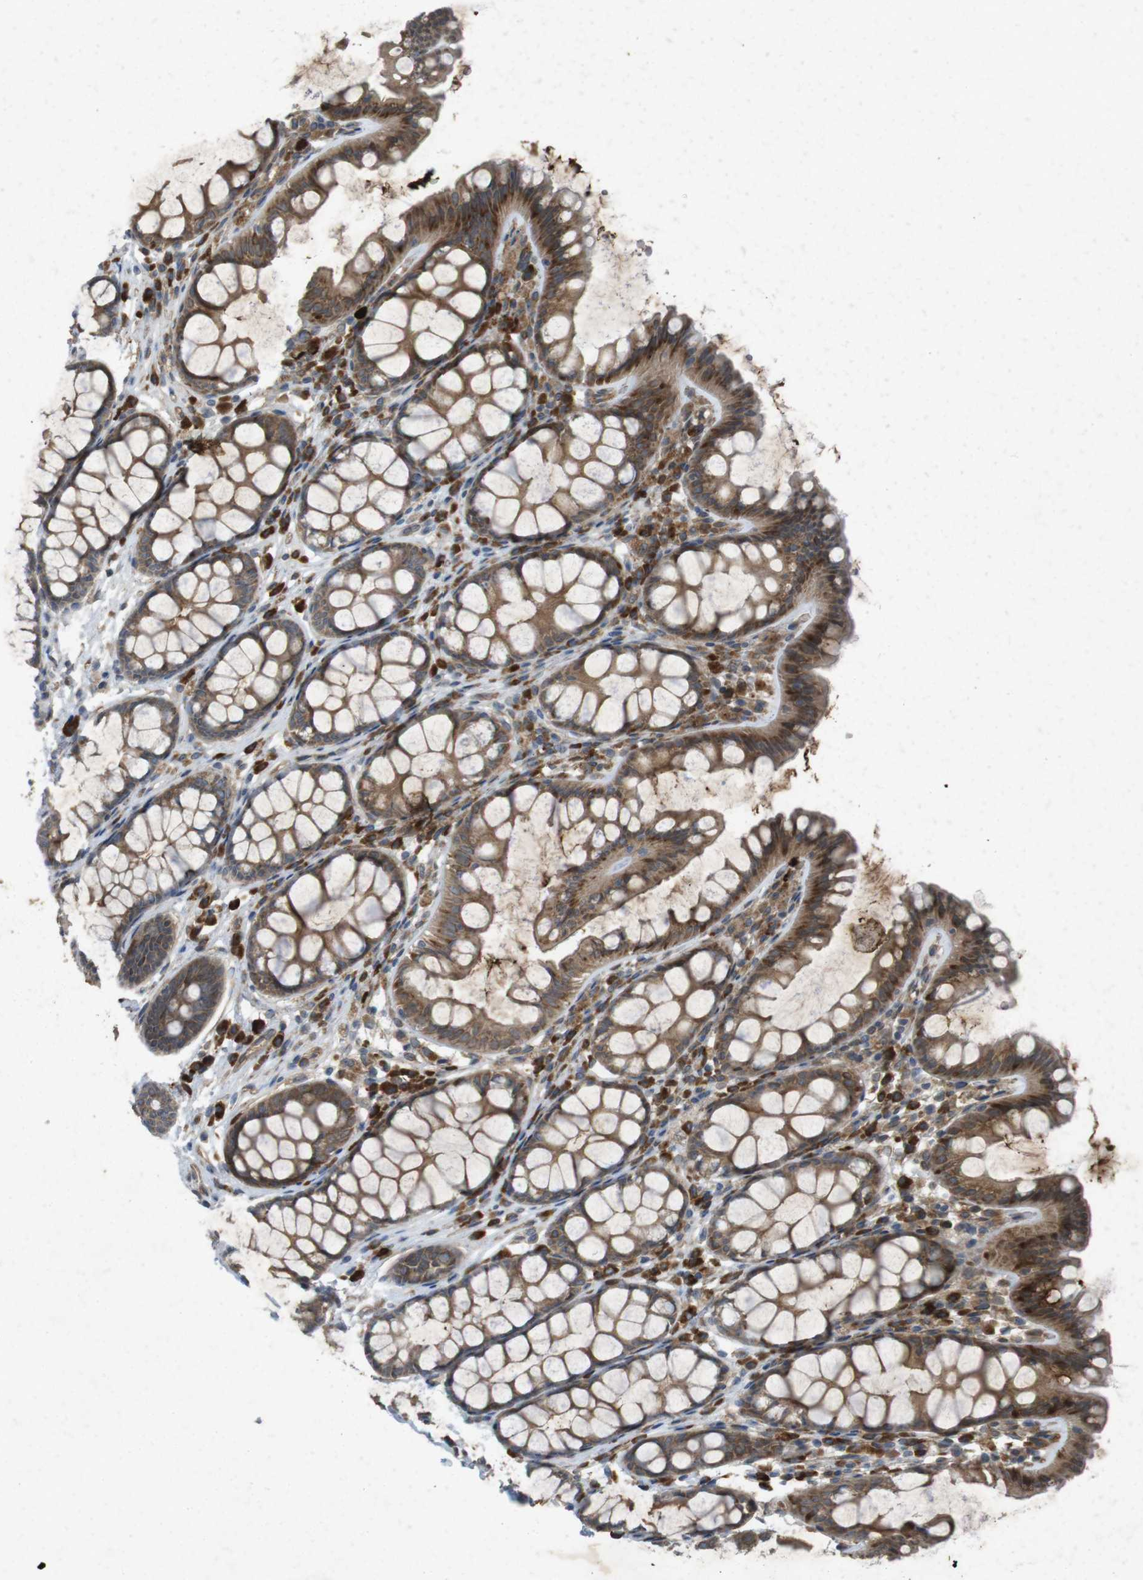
{"staining": {"intensity": "negative", "quantity": "none", "location": "none"}, "tissue": "colon", "cell_type": "Endothelial cells", "image_type": "normal", "snomed": [{"axis": "morphology", "description": "Normal tissue, NOS"}, {"axis": "topography", "description": "Colon"}], "caption": "There is no significant expression in endothelial cells of colon. The staining was performed using DAB (3,3'-diaminobenzidine) to visualize the protein expression in brown, while the nuclei were stained in blue with hematoxylin (Magnification: 20x).", "gene": "FLCN", "patient": {"sex": "female", "age": 55}}